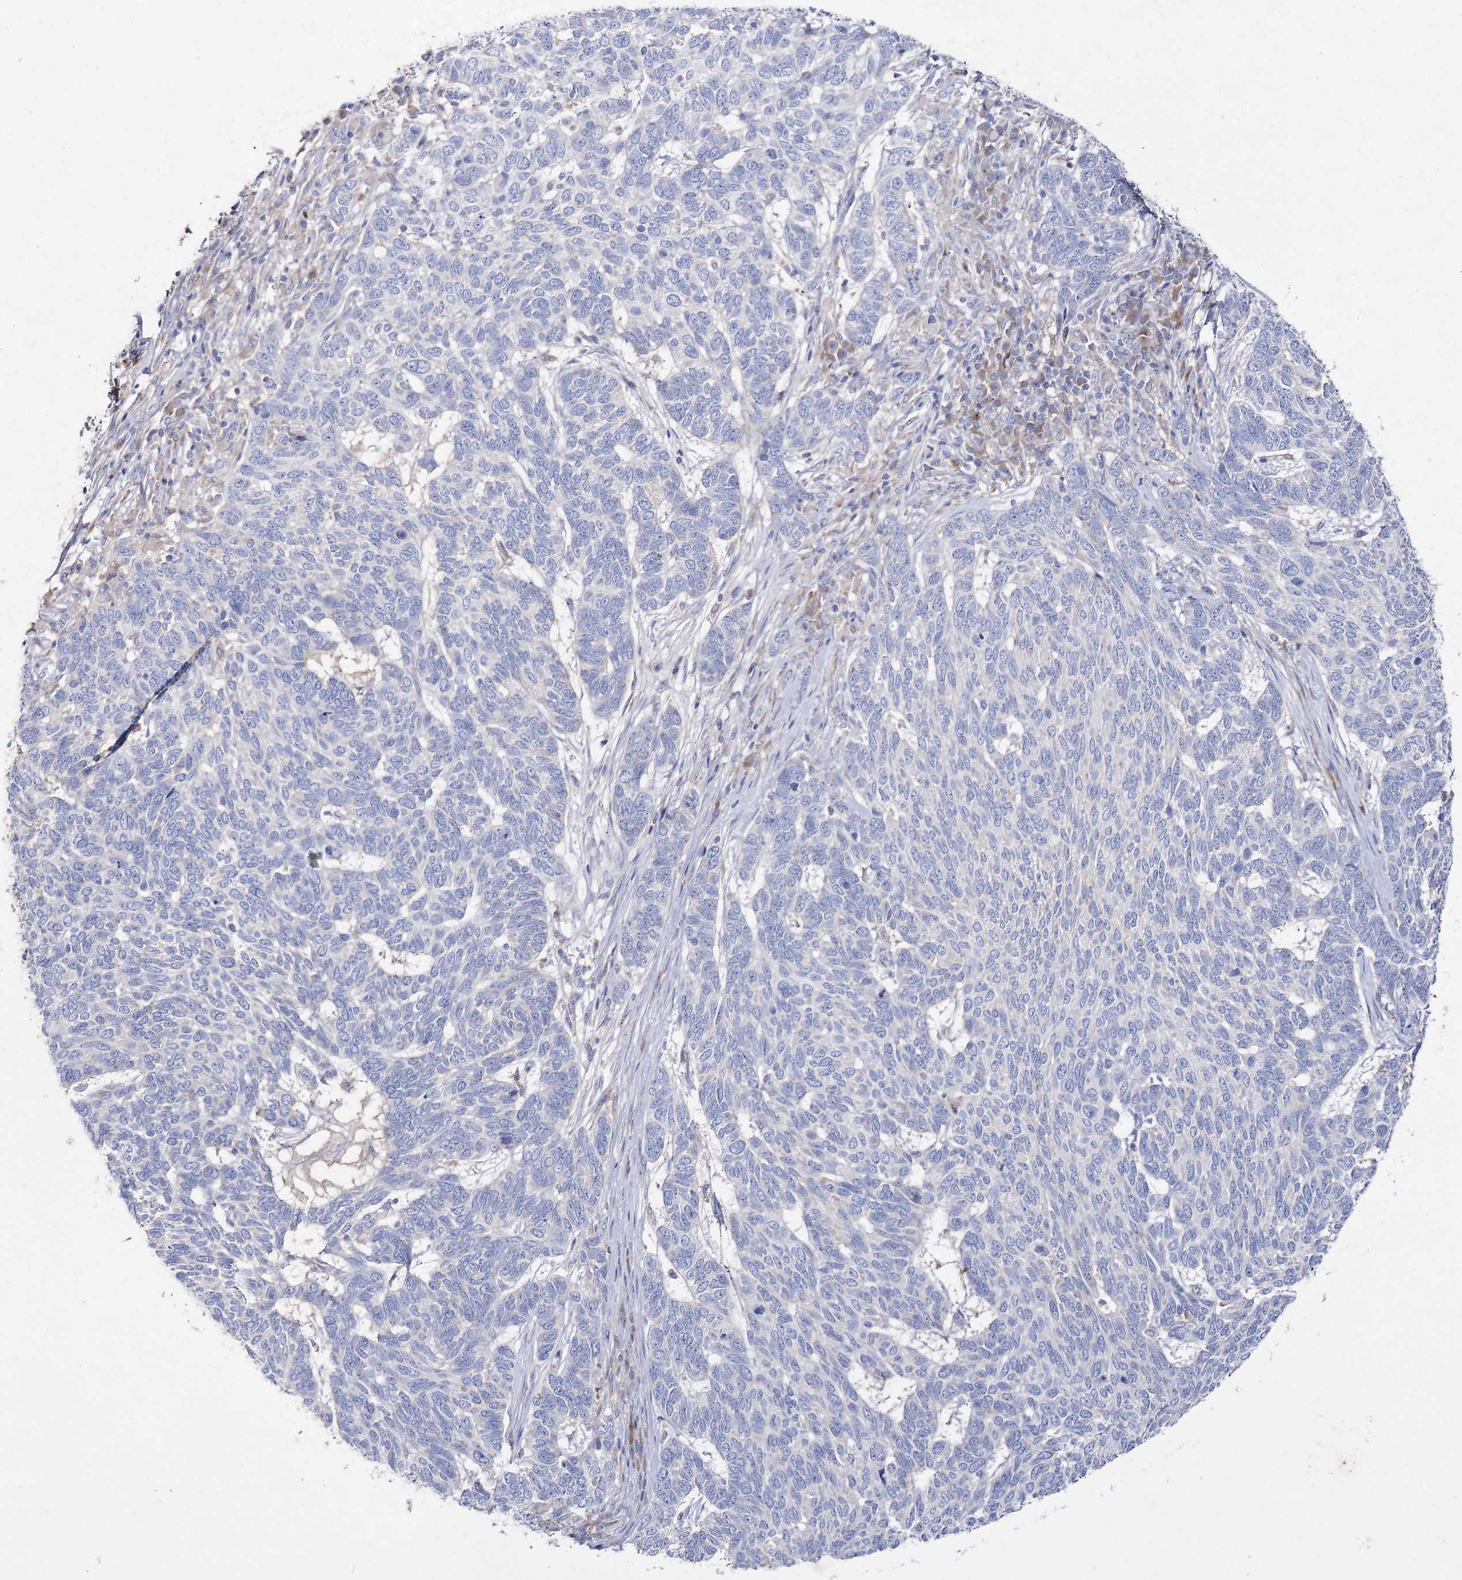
{"staining": {"intensity": "negative", "quantity": "none", "location": "none"}, "tissue": "skin cancer", "cell_type": "Tumor cells", "image_type": "cancer", "snomed": [{"axis": "morphology", "description": "Basal cell carcinoma"}, {"axis": "topography", "description": "Skin"}], "caption": "IHC of skin cancer reveals no staining in tumor cells. Brightfield microscopy of immunohistochemistry stained with DAB (3,3'-diaminobenzidine) (brown) and hematoxylin (blue), captured at high magnification.", "gene": "NAGLU", "patient": {"sex": "female", "age": 65}}